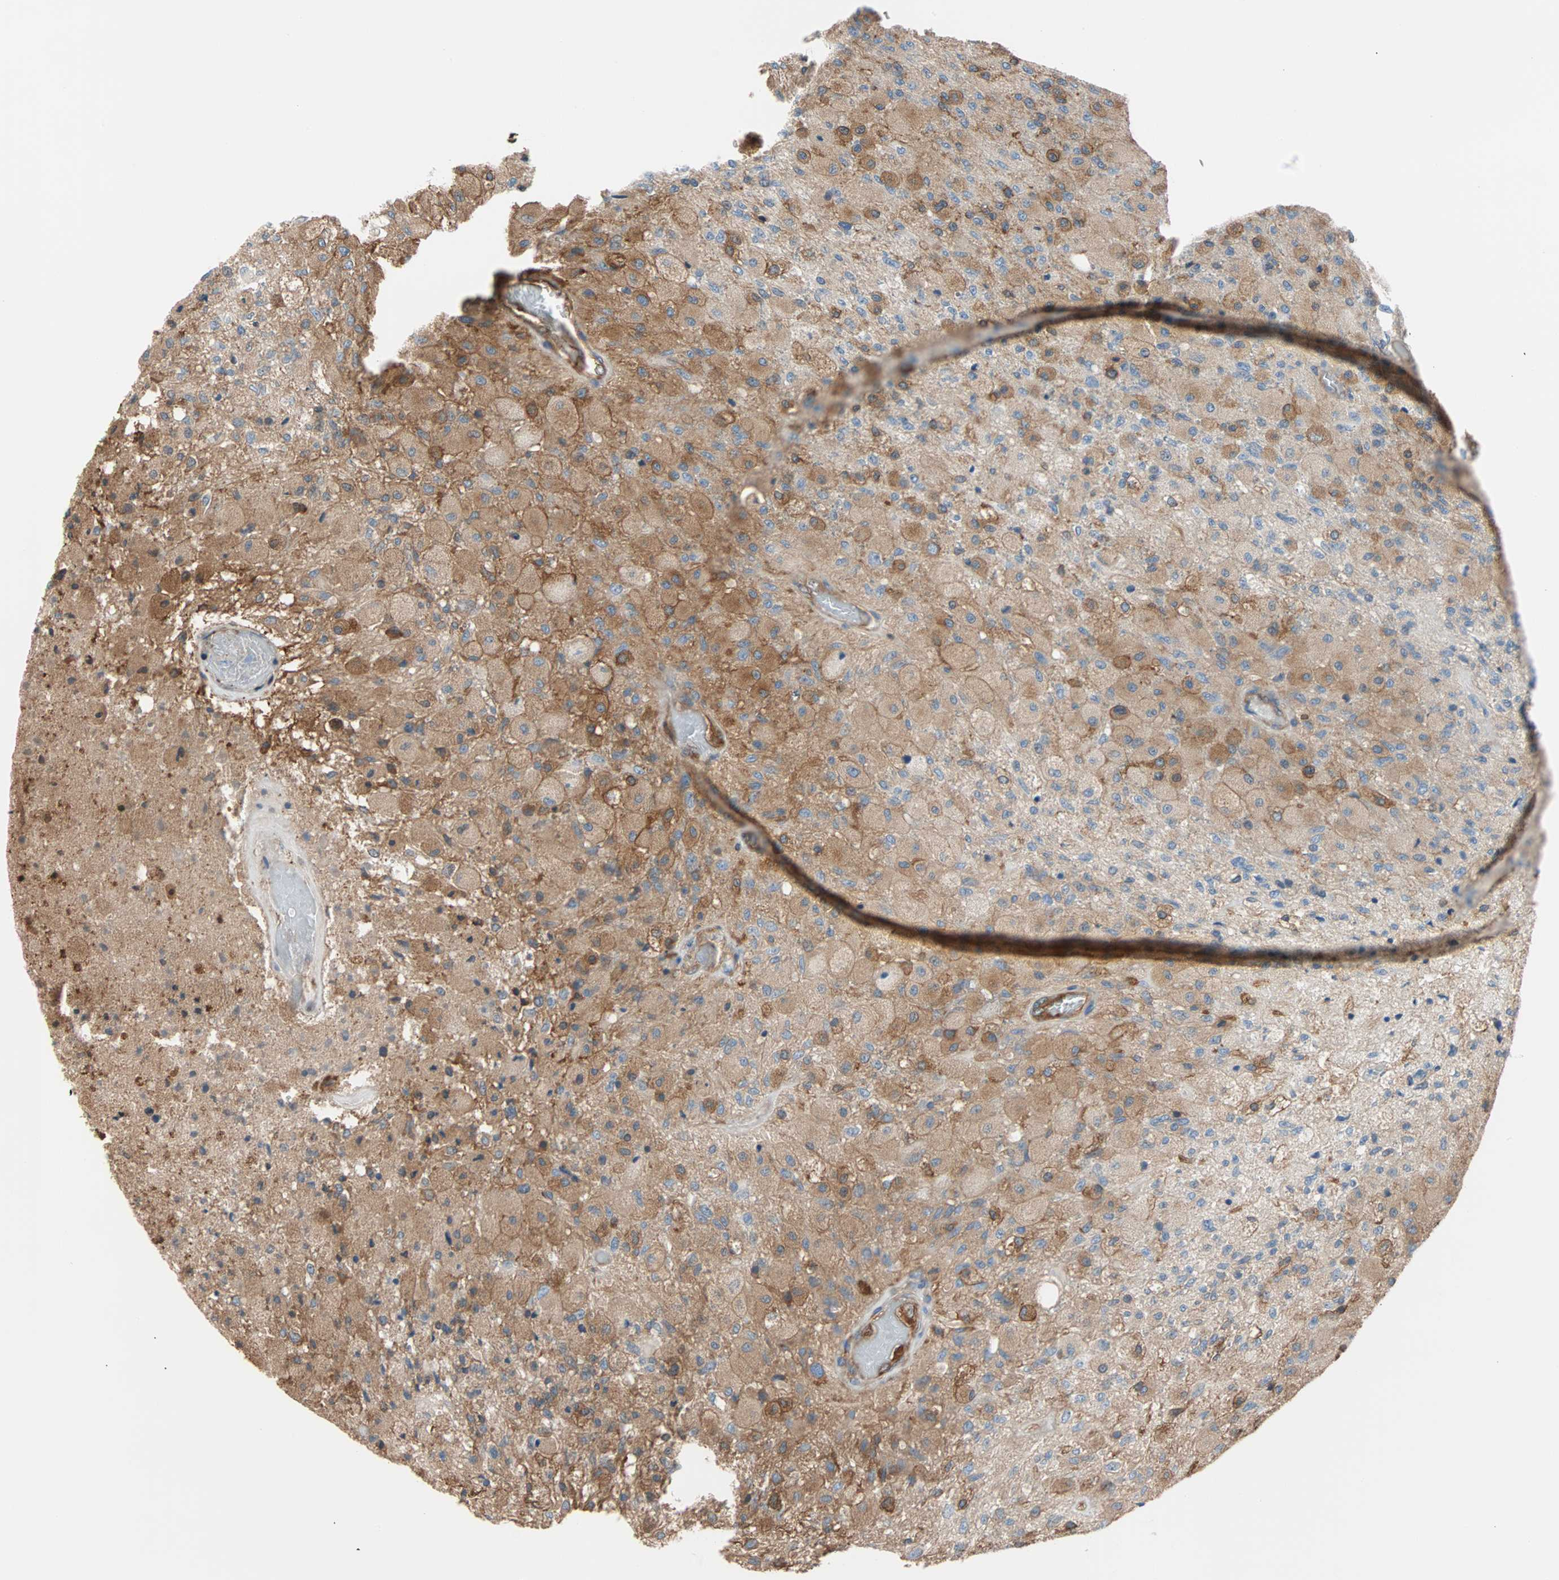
{"staining": {"intensity": "strong", "quantity": "25%-75%", "location": "cytoplasmic/membranous"}, "tissue": "glioma", "cell_type": "Tumor cells", "image_type": "cancer", "snomed": [{"axis": "morphology", "description": "Normal tissue, NOS"}, {"axis": "morphology", "description": "Glioma, malignant, High grade"}, {"axis": "topography", "description": "Cerebral cortex"}], "caption": "There is high levels of strong cytoplasmic/membranous positivity in tumor cells of glioma, as demonstrated by immunohistochemical staining (brown color).", "gene": "EEF2", "patient": {"sex": "male", "age": 77}}